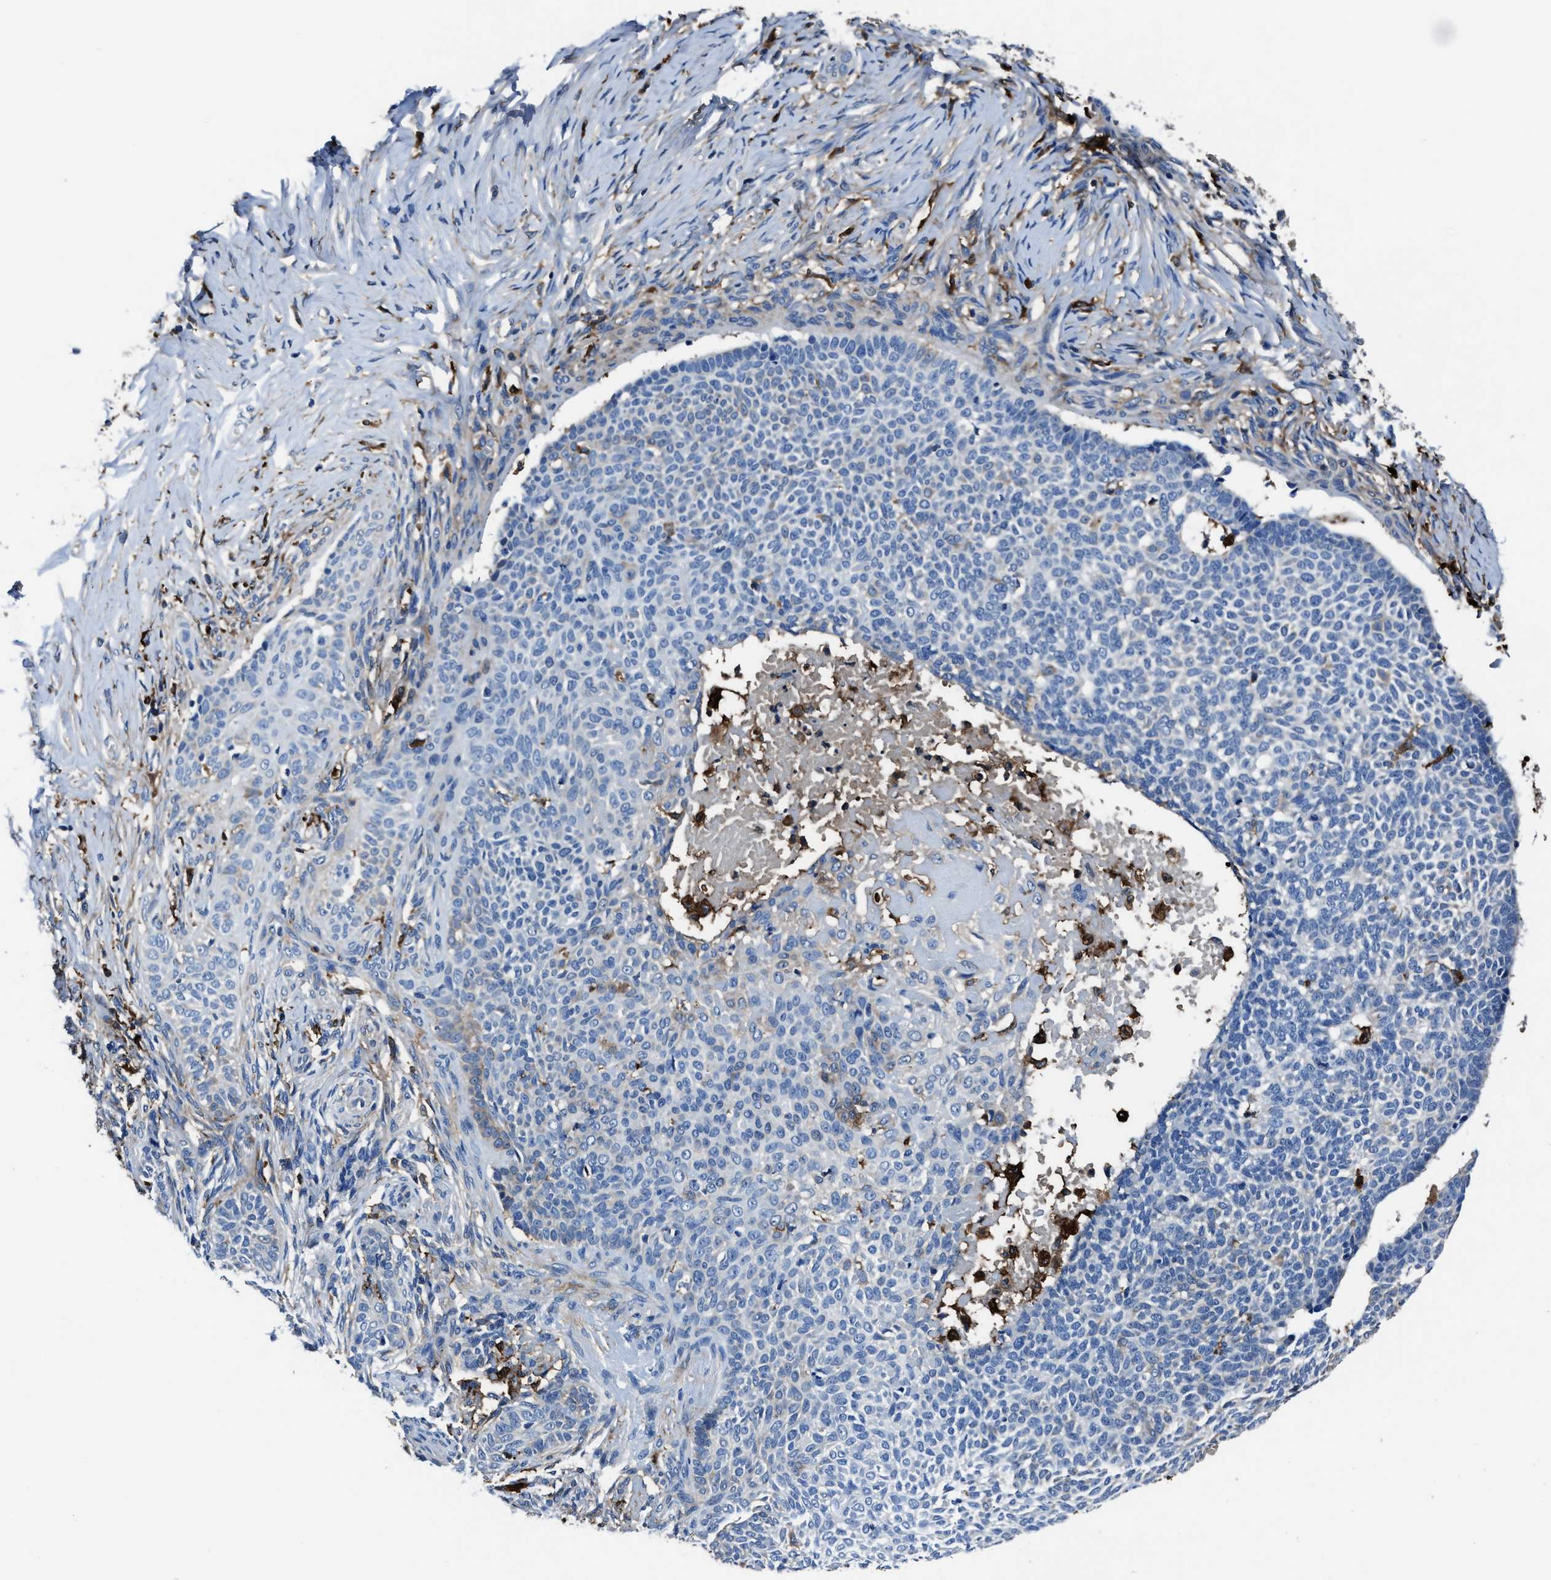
{"staining": {"intensity": "negative", "quantity": "none", "location": "none"}, "tissue": "skin cancer", "cell_type": "Tumor cells", "image_type": "cancer", "snomed": [{"axis": "morphology", "description": "Normal tissue, NOS"}, {"axis": "morphology", "description": "Basal cell carcinoma"}, {"axis": "topography", "description": "Skin"}], "caption": "Human basal cell carcinoma (skin) stained for a protein using immunohistochemistry (IHC) shows no positivity in tumor cells.", "gene": "FTL", "patient": {"sex": "male", "age": 87}}